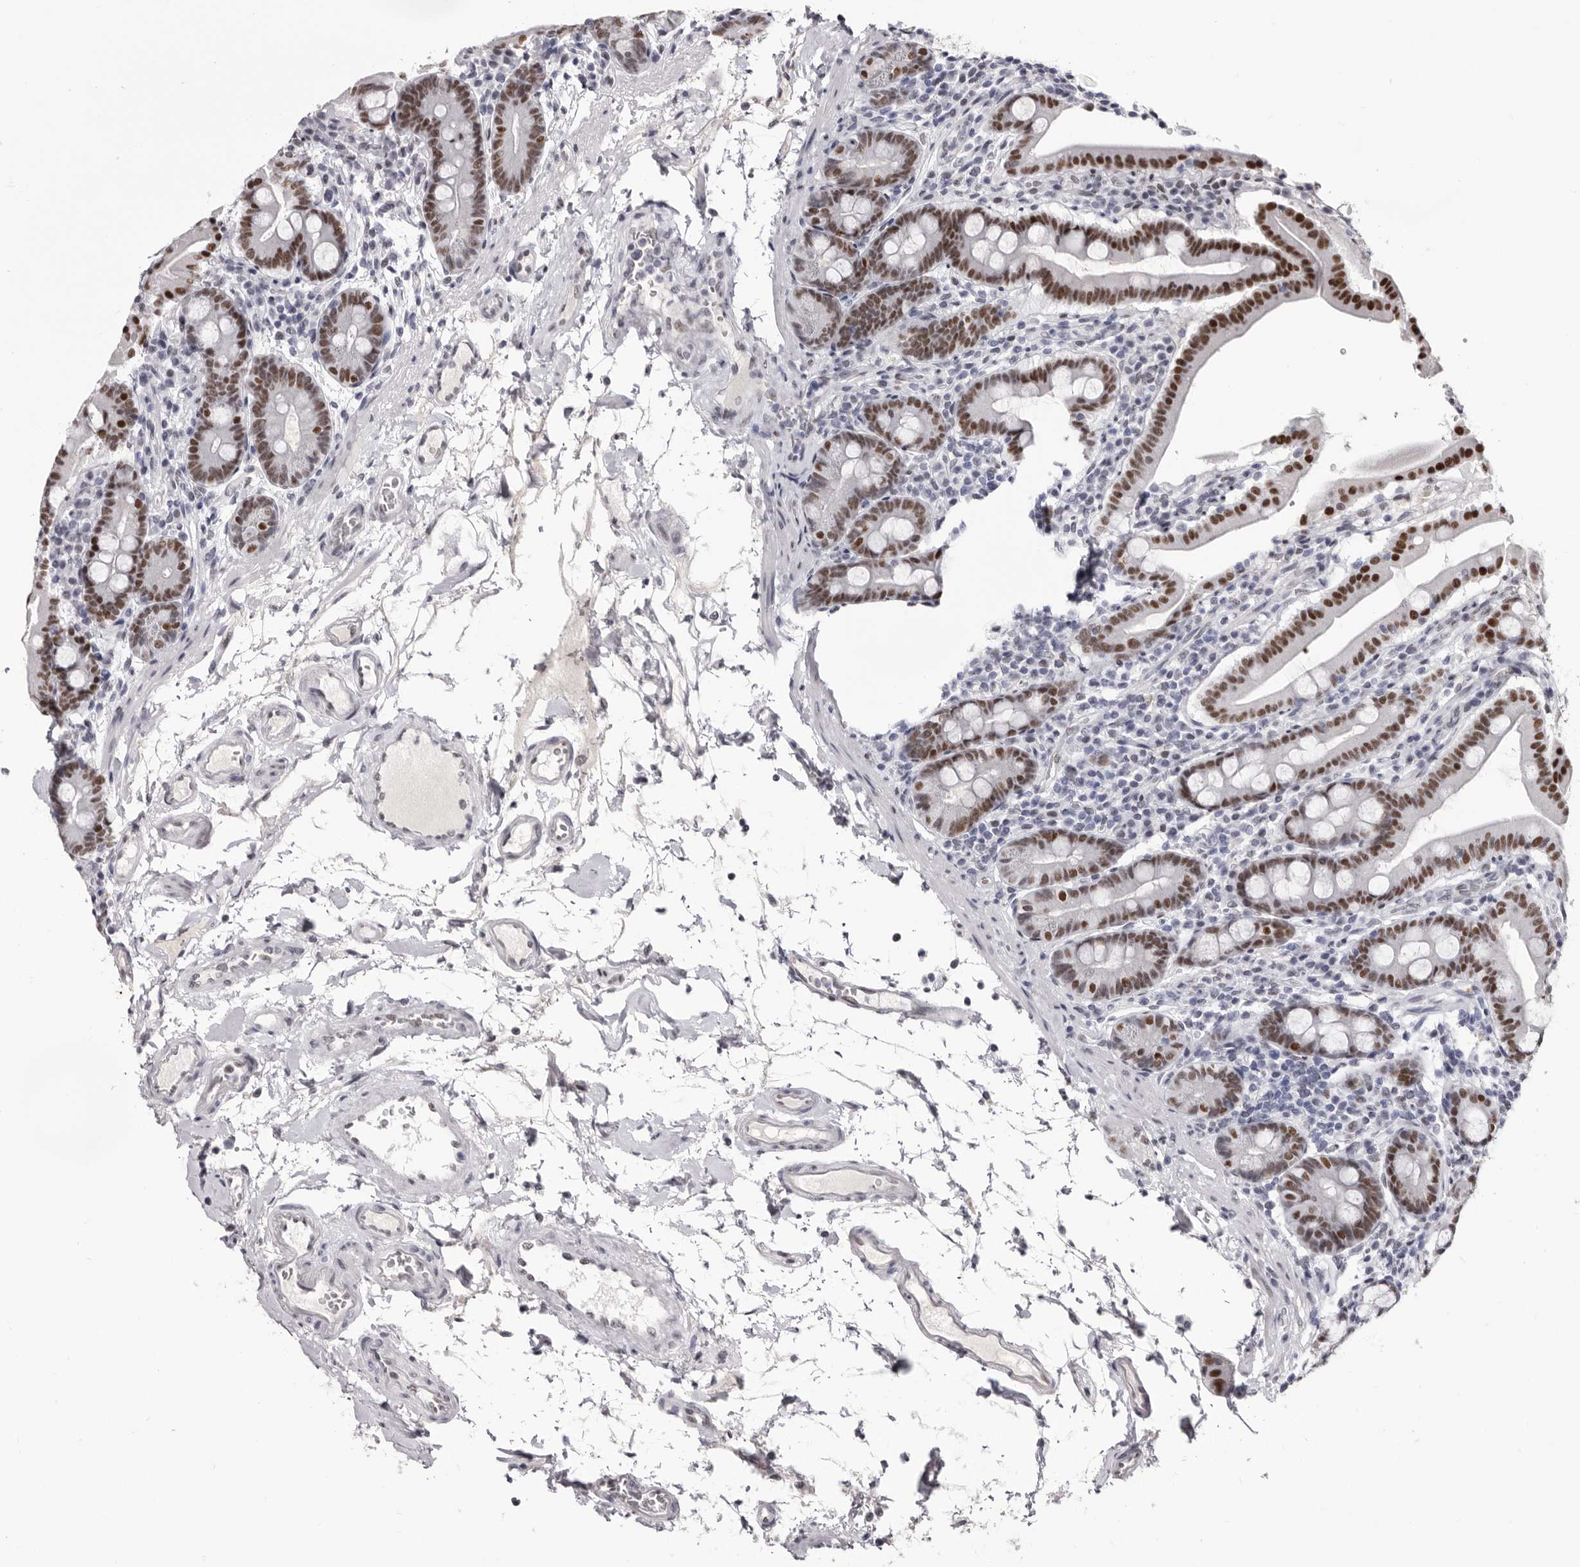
{"staining": {"intensity": "moderate", "quantity": ">75%", "location": "nuclear"}, "tissue": "duodenum", "cell_type": "Glandular cells", "image_type": "normal", "snomed": [{"axis": "morphology", "description": "Normal tissue, NOS"}, {"axis": "morphology", "description": "Adenocarcinoma, NOS"}, {"axis": "topography", "description": "Pancreas"}, {"axis": "topography", "description": "Duodenum"}], "caption": "IHC photomicrograph of normal duodenum: human duodenum stained using immunohistochemistry (IHC) displays medium levels of moderate protein expression localized specifically in the nuclear of glandular cells, appearing as a nuclear brown color.", "gene": "ZNF326", "patient": {"sex": "male", "age": 50}}